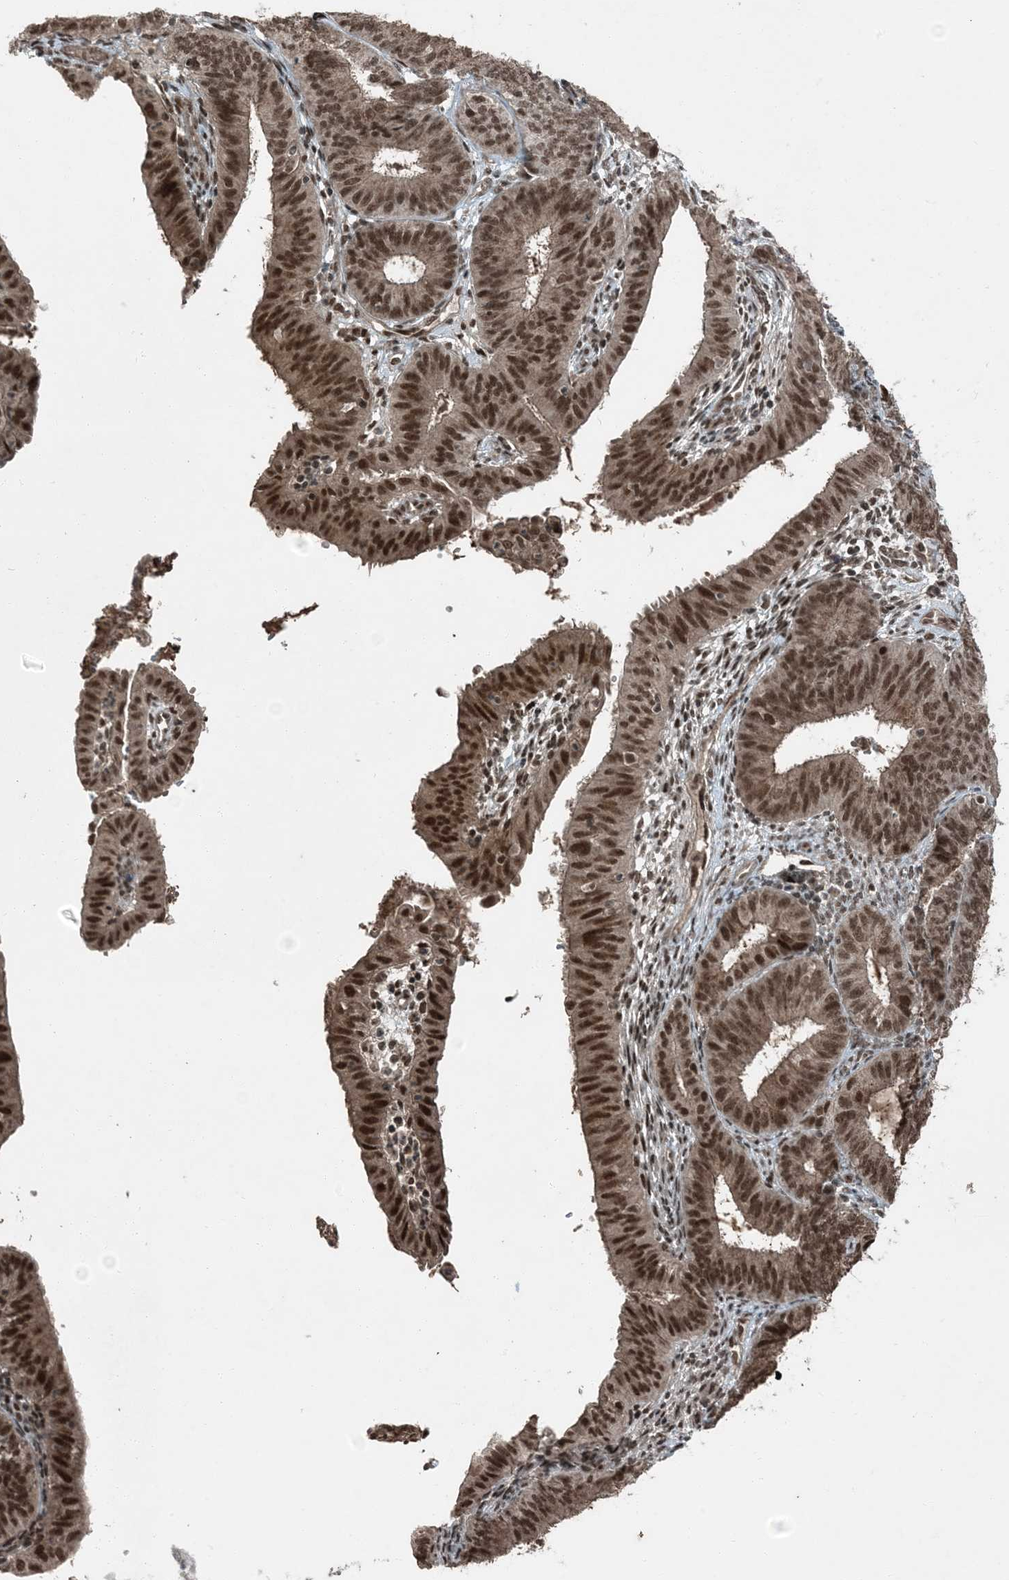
{"staining": {"intensity": "strong", "quantity": ">75%", "location": "nuclear"}, "tissue": "endometrial cancer", "cell_type": "Tumor cells", "image_type": "cancer", "snomed": [{"axis": "morphology", "description": "Adenocarcinoma, NOS"}, {"axis": "topography", "description": "Endometrium"}], "caption": "Immunohistochemical staining of human endometrial cancer exhibits high levels of strong nuclear positivity in about >75% of tumor cells.", "gene": "TRAPPC12", "patient": {"sex": "female", "age": 51}}